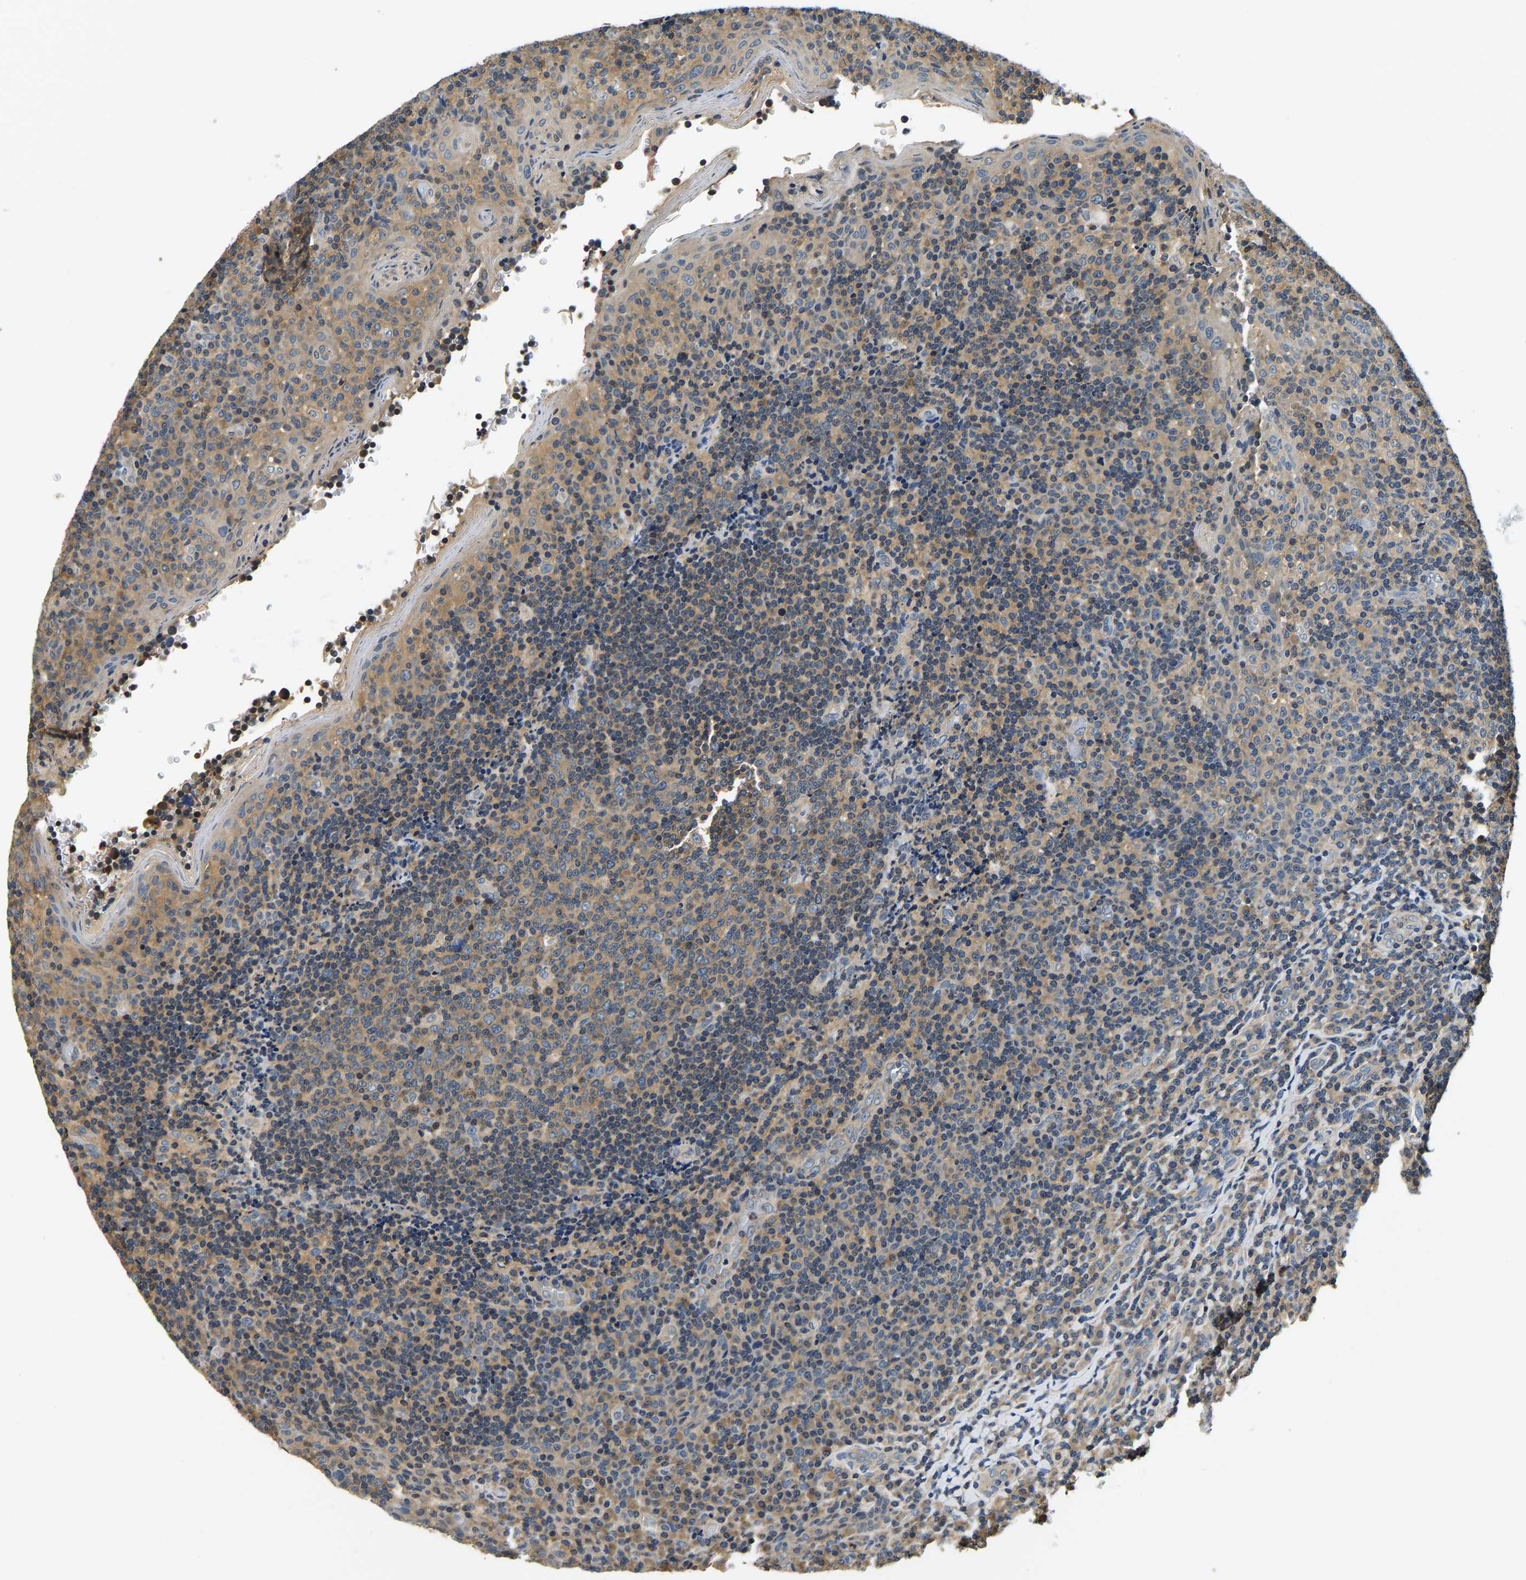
{"staining": {"intensity": "weak", "quantity": ">75%", "location": "cytoplasmic/membranous"}, "tissue": "tonsil", "cell_type": "Germinal center cells", "image_type": "normal", "snomed": [{"axis": "morphology", "description": "Normal tissue, NOS"}, {"axis": "topography", "description": "Tonsil"}], "caption": "Tonsil stained for a protein (brown) demonstrates weak cytoplasmic/membranous positive expression in approximately >75% of germinal center cells.", "gene": "RESF1", "patient": {"sex": "male", "age": 17}}